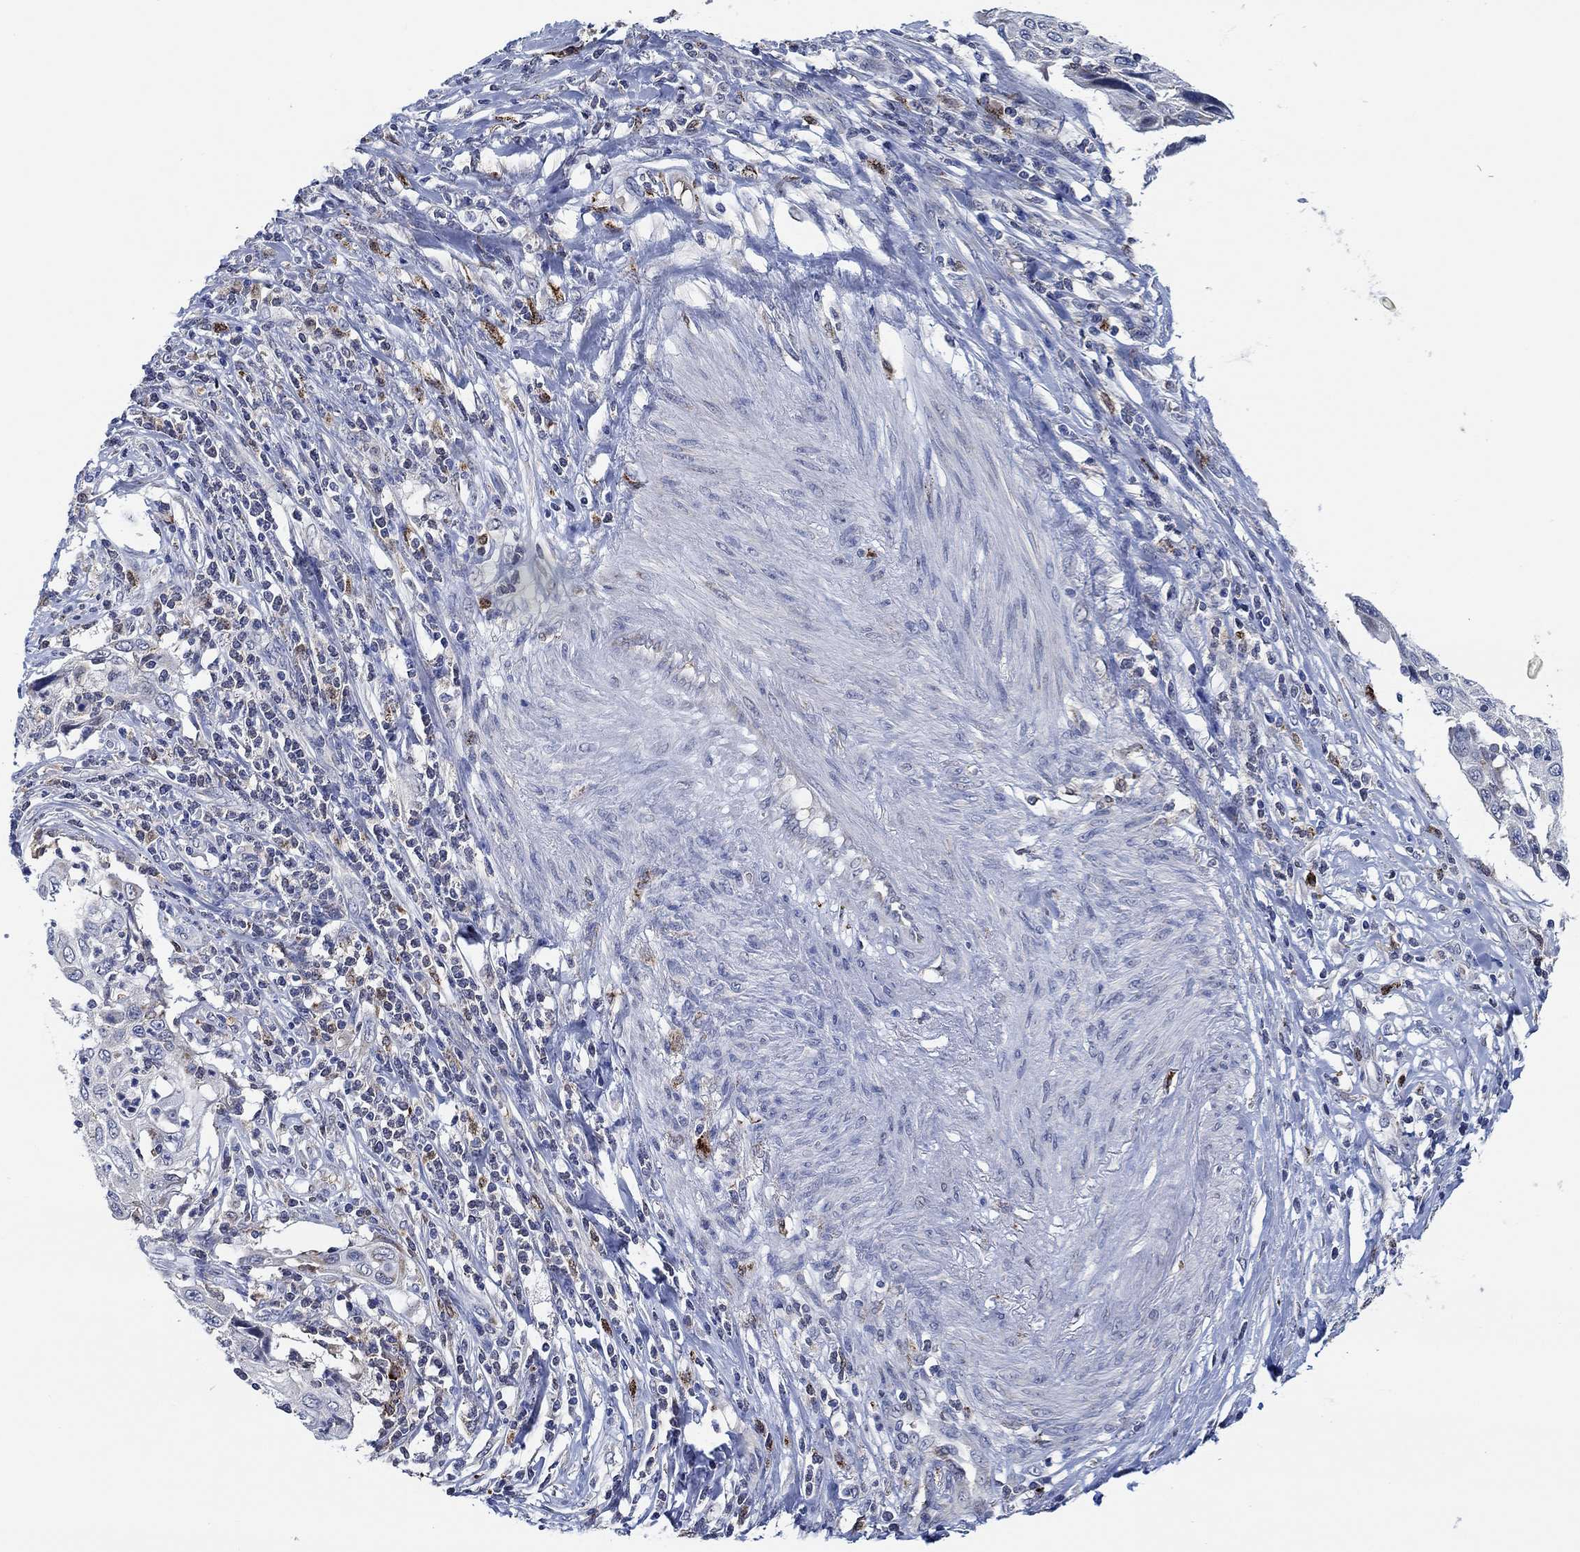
{"staining": {"intensity": "weak", "quantity": "<25%", "location": "cytoplasmic/membranous"}, "tissue": "cervical cancer", "cell_type": "Tumor cells", "image_type": "cancer", "snomed": [{"axis": "morphology", "description": "Squamous cell carcinoma, NOS"}, {"axis": "topography", "description": "Cervix"}], "caption": "Human cervical cancer stained for a protein using IHC reveals no positivity in tumor cells.", "gene": "MPP1", "patient": {"sex": "female", "age": 70}}